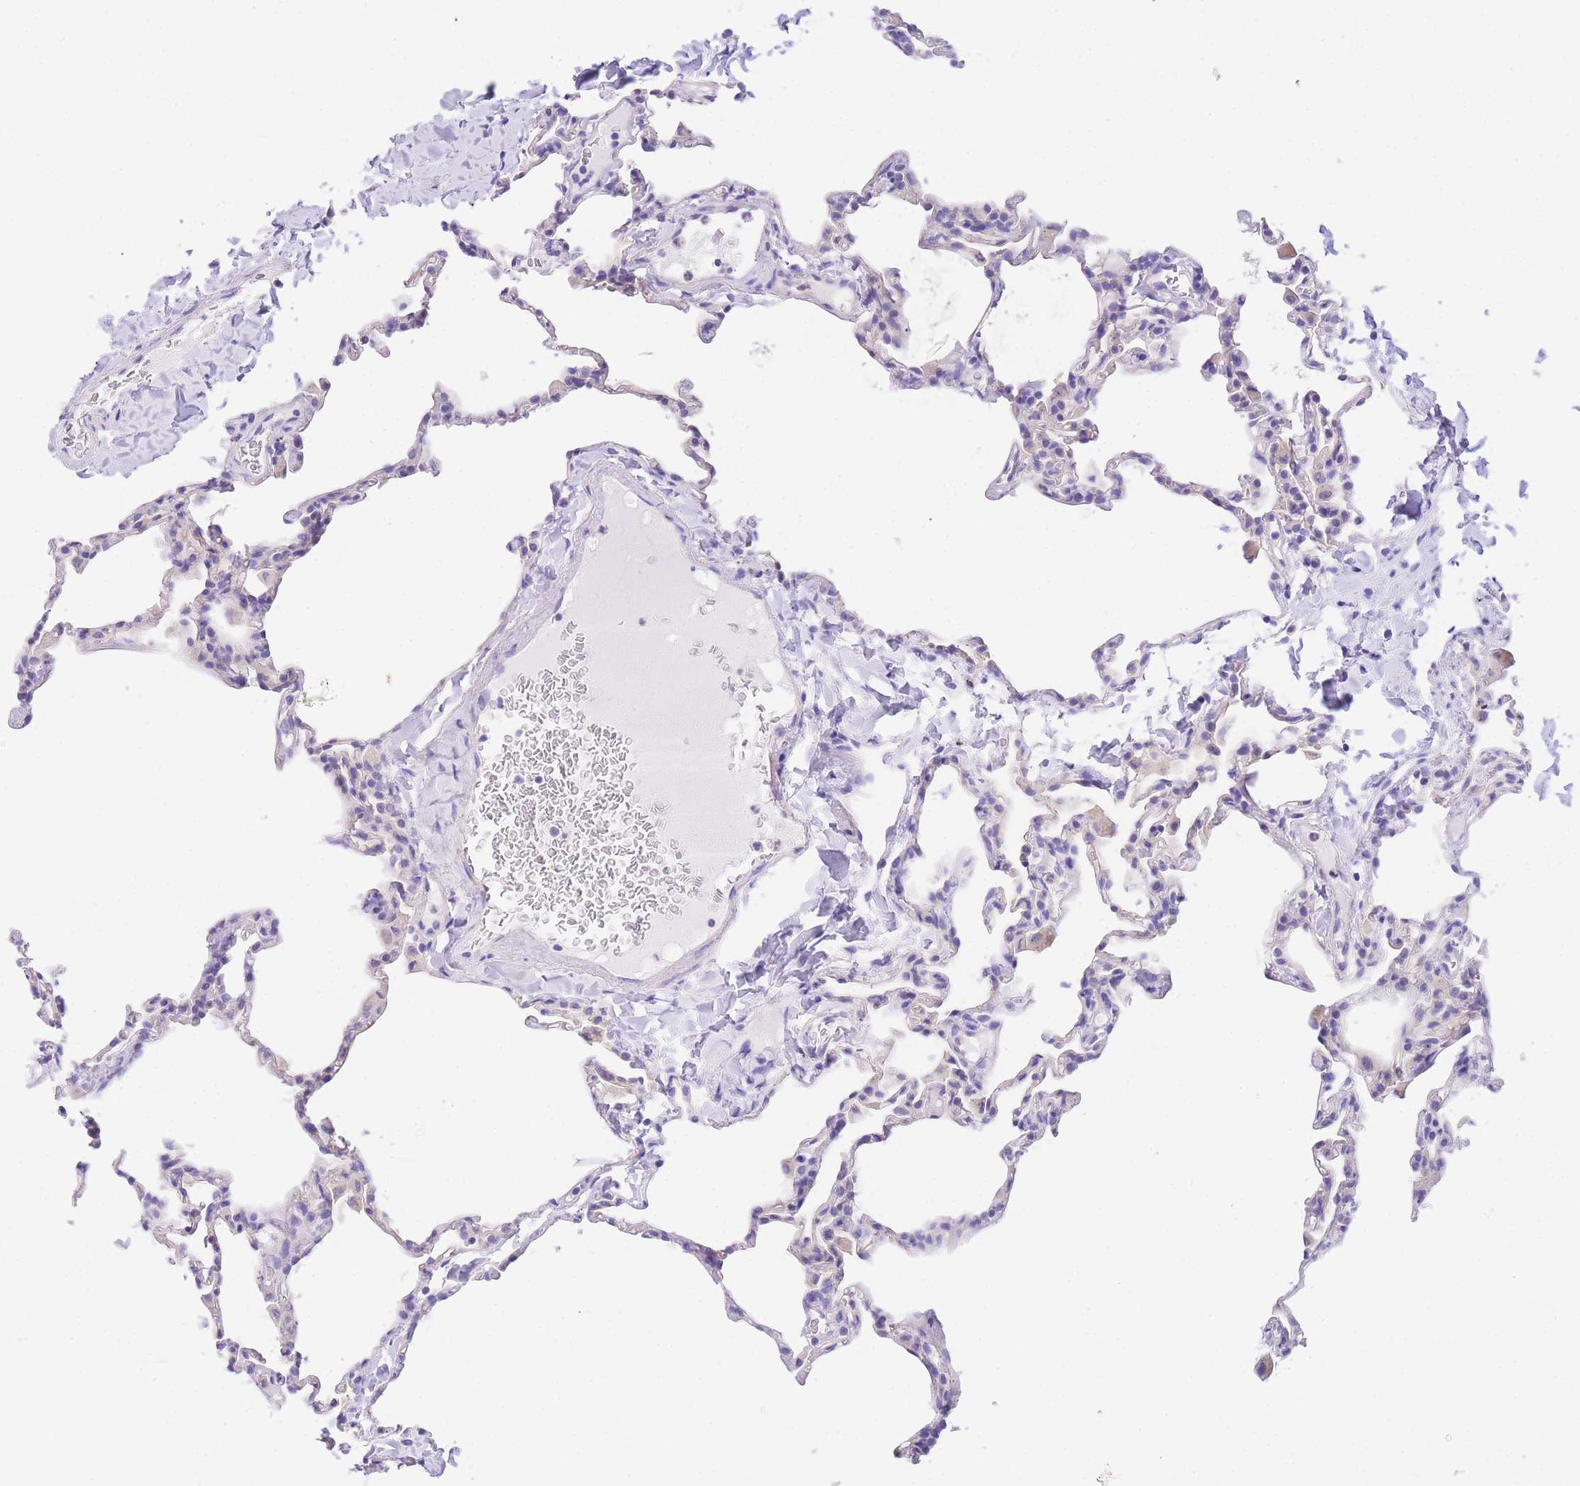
{"staining": {"intensity": "negative", "quantity": "none", "location": "none"}, "tissue": "lung", "cell_type": "Alveolar cells", "image_type": "normal", "snomed": [{"axis": "morphology", "description": "Normal tissue, NOS"}, {"axis": "topography", "description": "Lung"}], "caption": "IHC of unremarkable human lung displays no staining in alveolar cells. (DAB (3,3'-diaminobenzidine) immunohistochemistry (IHC), high magnification).", "gene": "EPN2", "patient": {"sex": "male", "age": 20}}